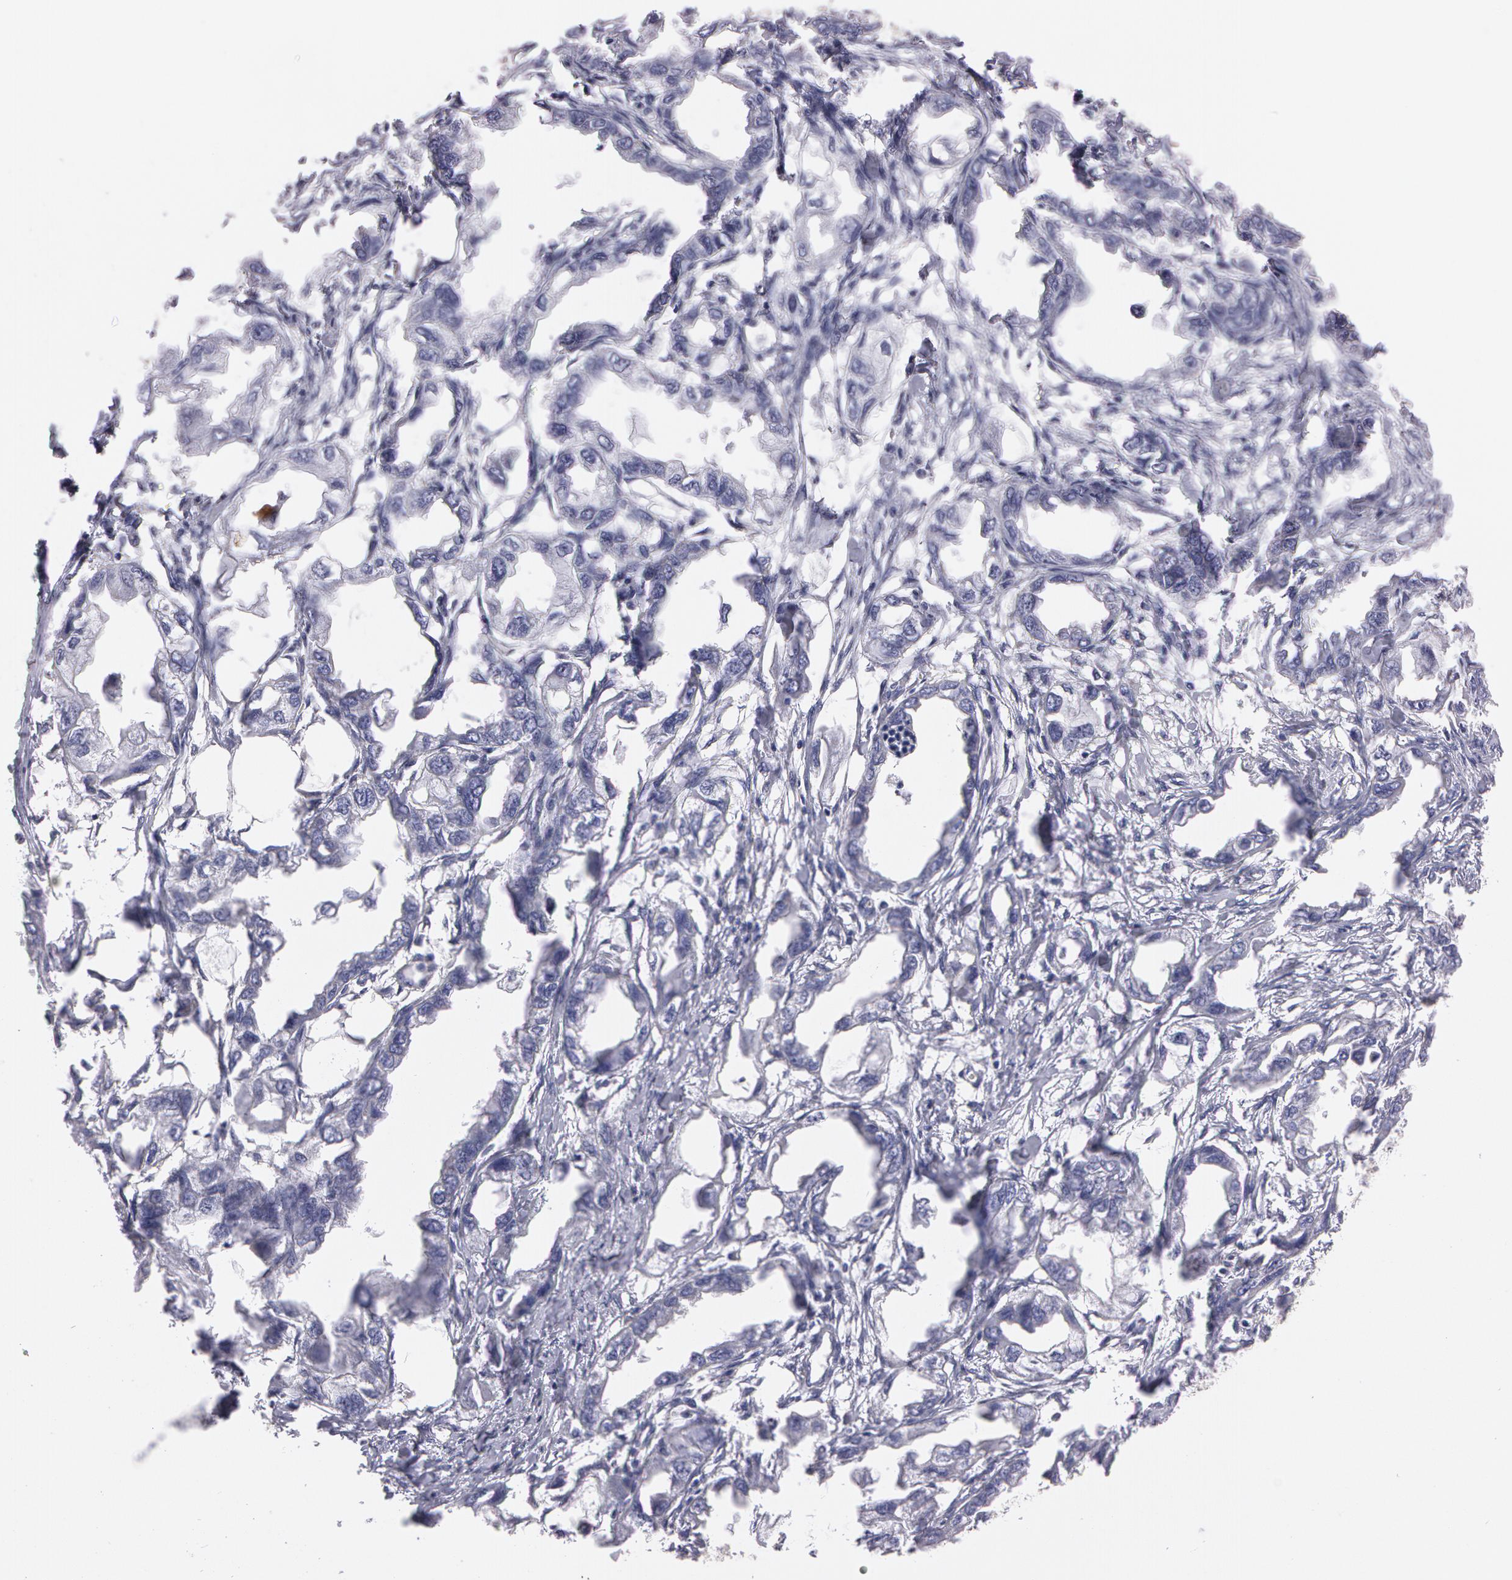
{"staining": {"intensity": "negative", "quantity": "none", "location": "none"}, "tissue": "endometrial cancer", "cell_type": "Tumor cells", "image_type": "cancer", "snomed": [{"axis": "morphology", "description": "Adenocarcinoma, NOS"}, {"axis": "topography", "description": "Endometrium"}], "caption": "Endometrial cancer (adenocarcinoma) was stained to show a protein in brown. There is no significant positivity in tumor cells. (Brightfield microscopy of DAB (3,3'-diaminobenzidine) immunohistochemistry (IHC) at high magnification).", "gene": "NEK9", "patient": {"sex": "female", "age": 67}}